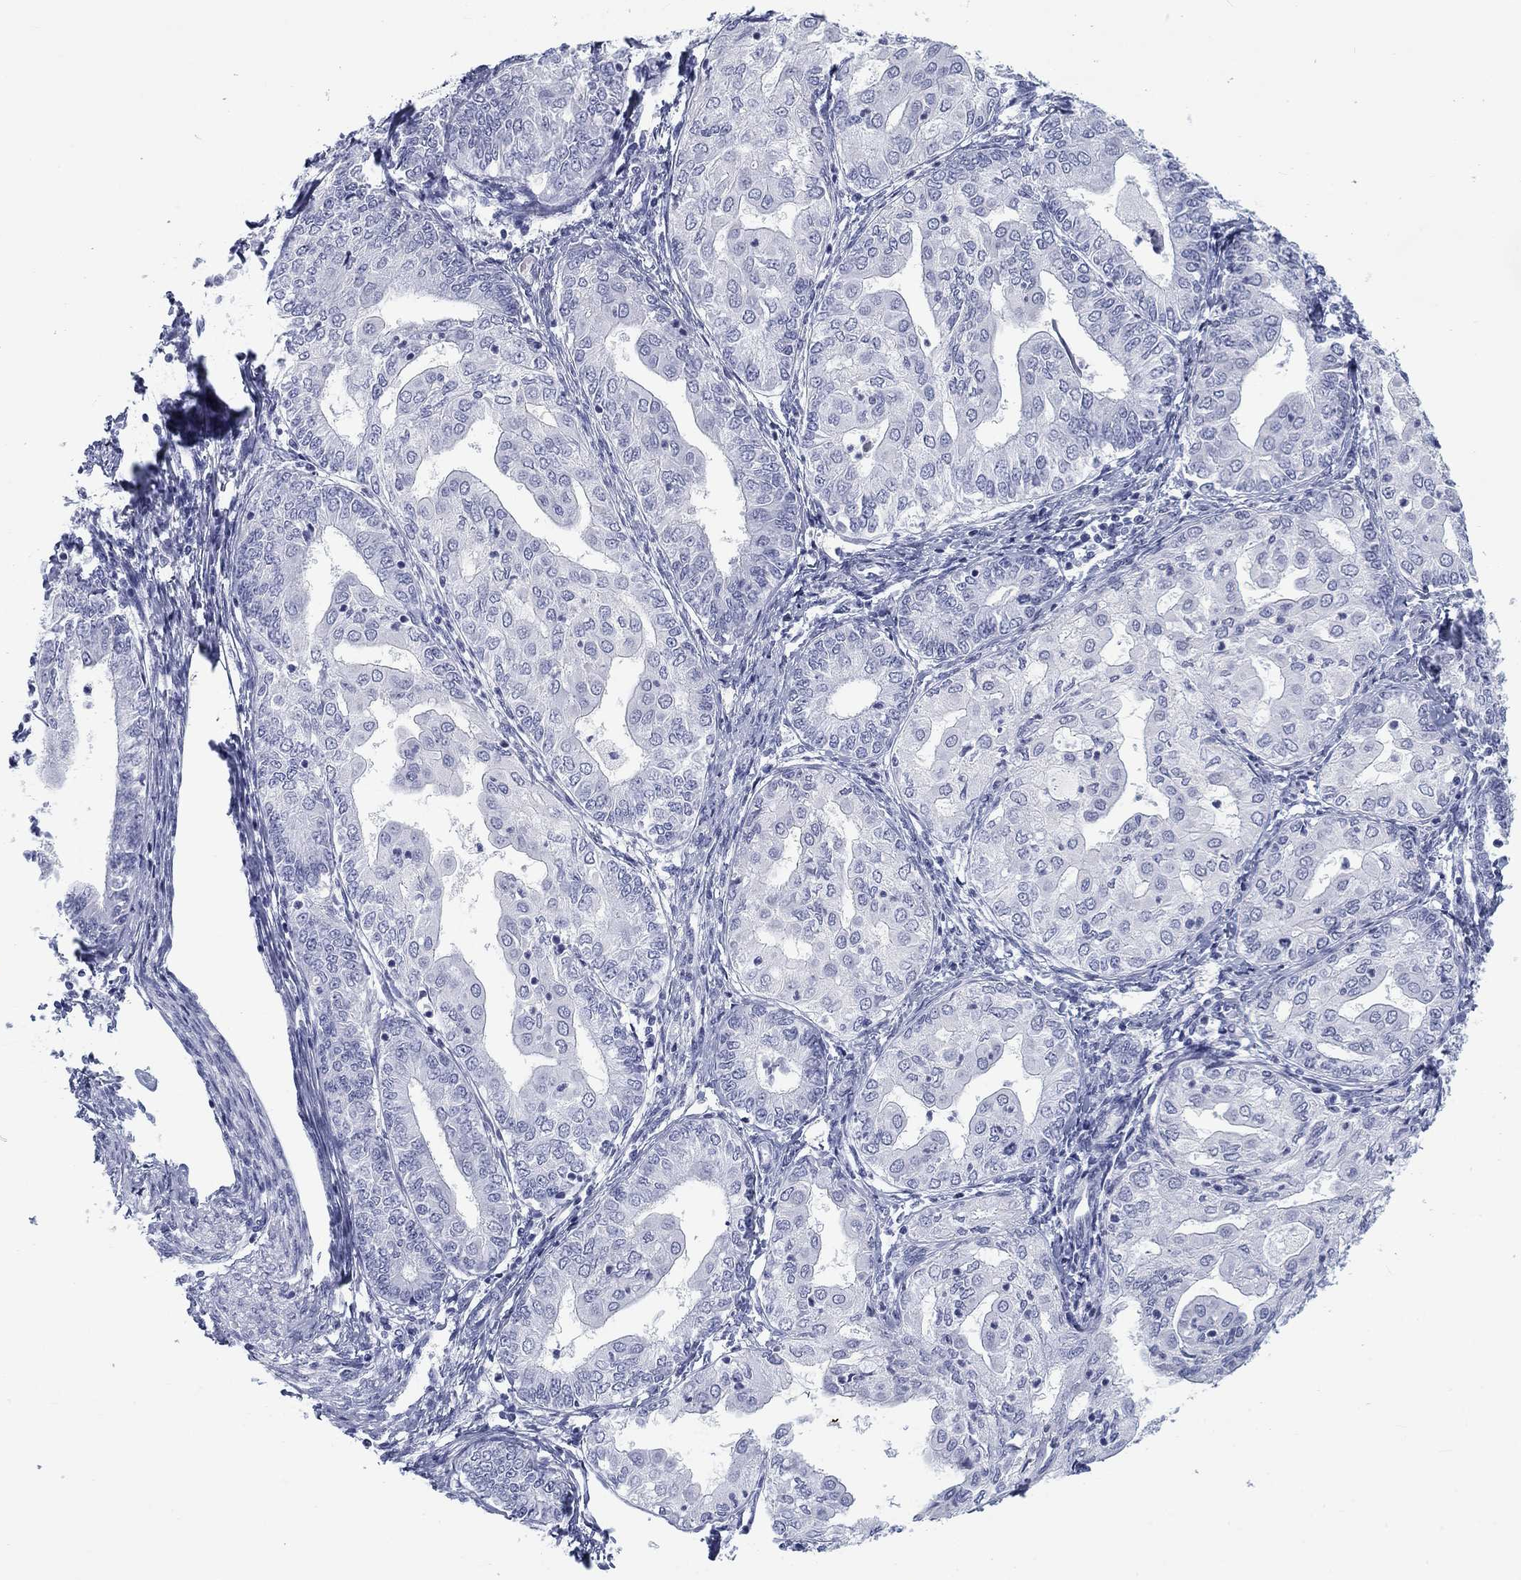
{"staining": {"intensity": "negative", "quantity": "none", "location": "none"}, "tissue": "endometrial cancer", "cell_type": "Tumor cells", "image_type": "cancer", "snomed": [{"axis": "morphology", "description": "Adenocarcinoma, NOS"}, {"axis": "topography", "description": "Endometrium"}], "caption": "IHC image of adenocarcinoma (endometrial) stained for a protein (brown), which reveals no staining in tumor cells. (DAB (3,3'-diaminobenzidine) immunohistochemistry, high magnification).", "gene": "CALB1", "patient": {"sex": "female", "age": 68}}